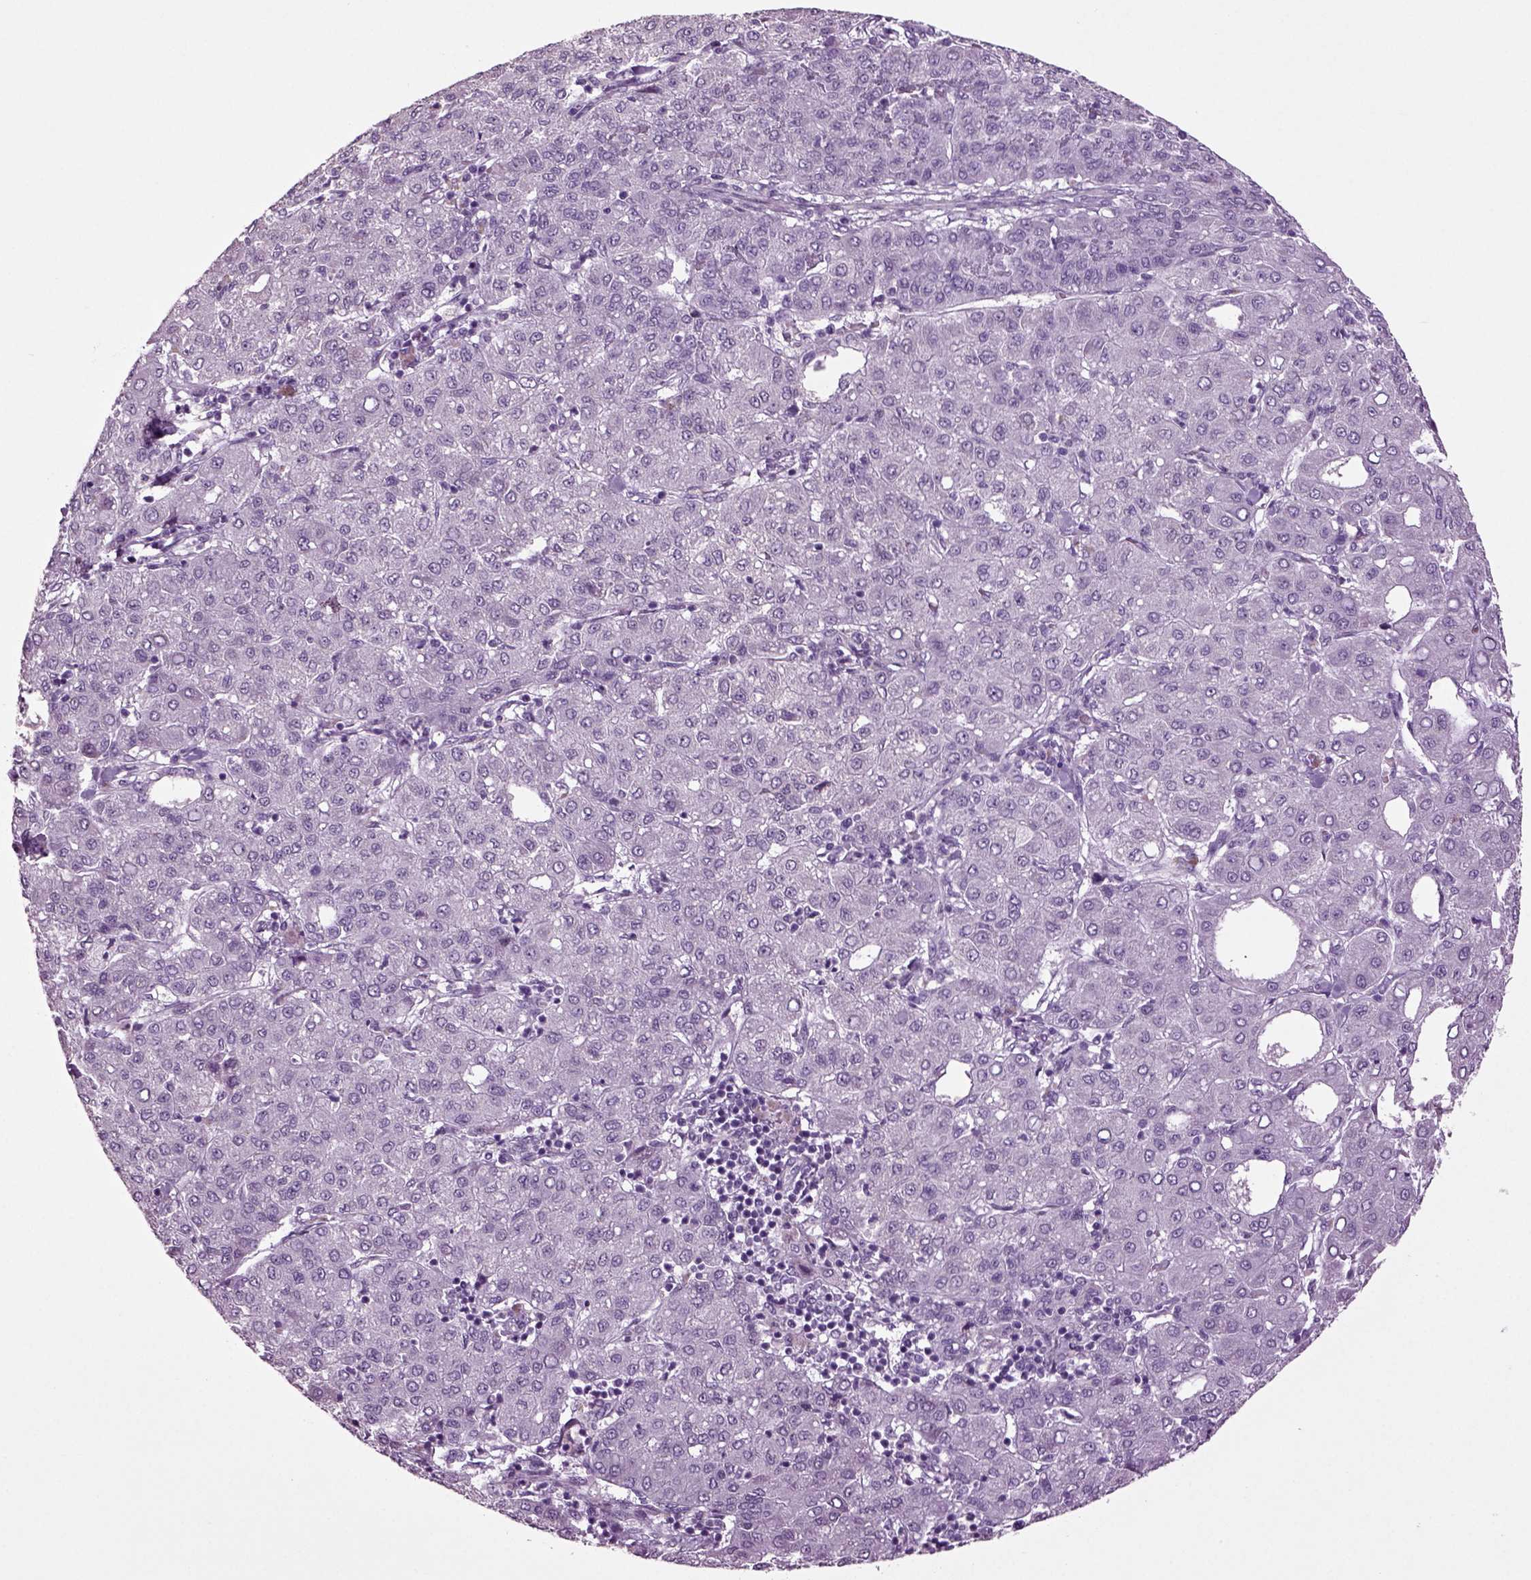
{"staining": {"intensity": "negative", "quantity": "none", "location": "none"}, "tissue": "liver cancer", "cell_type": "Tumor cells", "image_type": "cancer", "snomed": [{"axis": "morphology", "description": "Carcinoma, Hepatocellular, NOS"}, {"axis": "topography", "description": "Liver"}], "caption": "Liver cancer (hepatocellular carcinoma) was stained to show a protein in brown. There is no significant positivity in tumor cells.", "gene": "SLC17A6", "patient": {"sex": "male", "age": 65}}